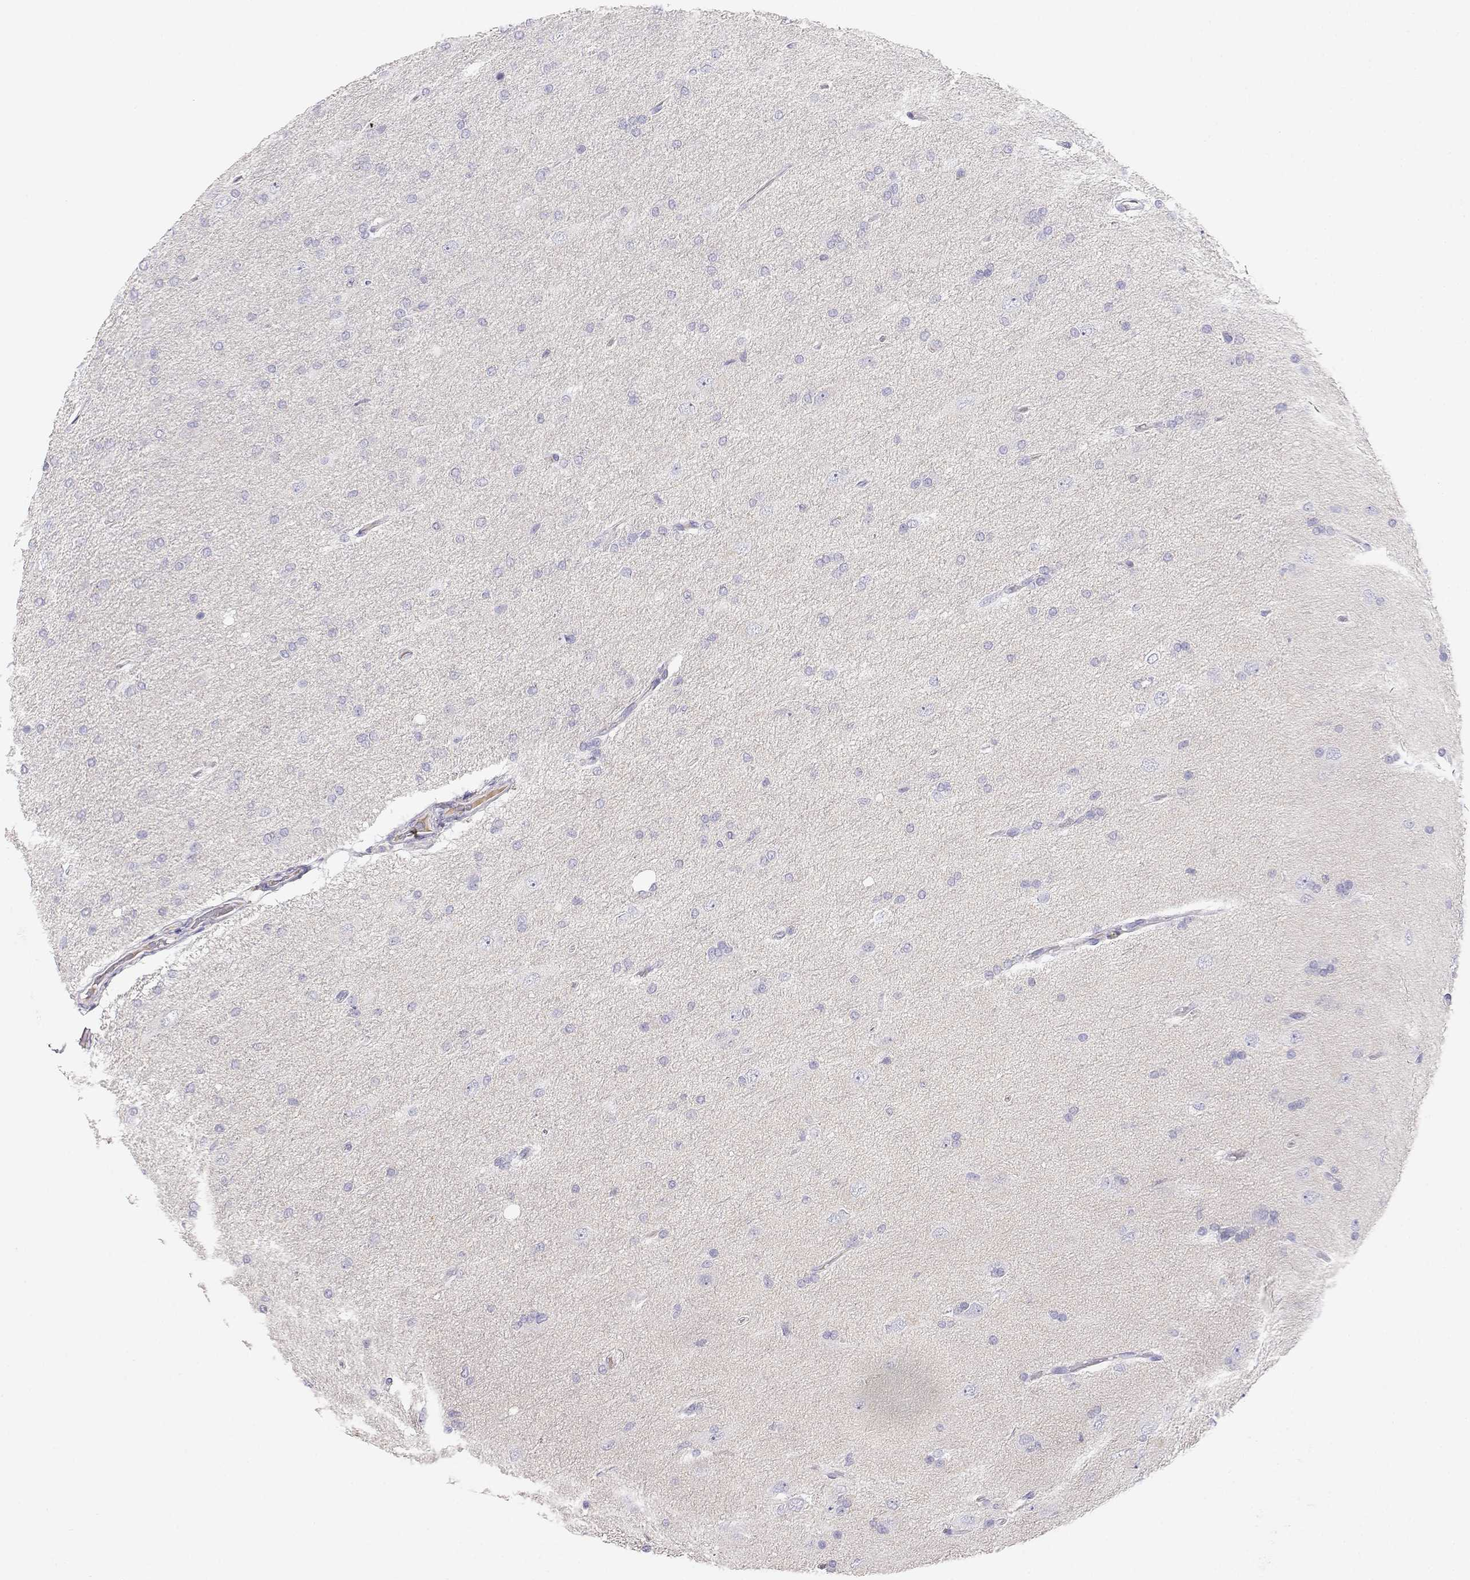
{"staining": {"intensity": "negative", "quantity": "none", "location": "none"}, "tissue": "glioma", "cell_type": "Tumor cells", "image_type": "cancer", "snomed": [{"axis": "morphology", "description": "Glioma, malignant, High grade"}, {"axis": "topography", "description": "Cerebral cortex"}], "caption": "IHC micrograph of neoplastic tissue: human high-grade glioma (malignant) stained with DAB (3,3'-diaminobenzidine) demonstrates no significant protein positivity in tumor cells.", "gene": "GPR174", "patient": {"sex": "male", "age": 70}}